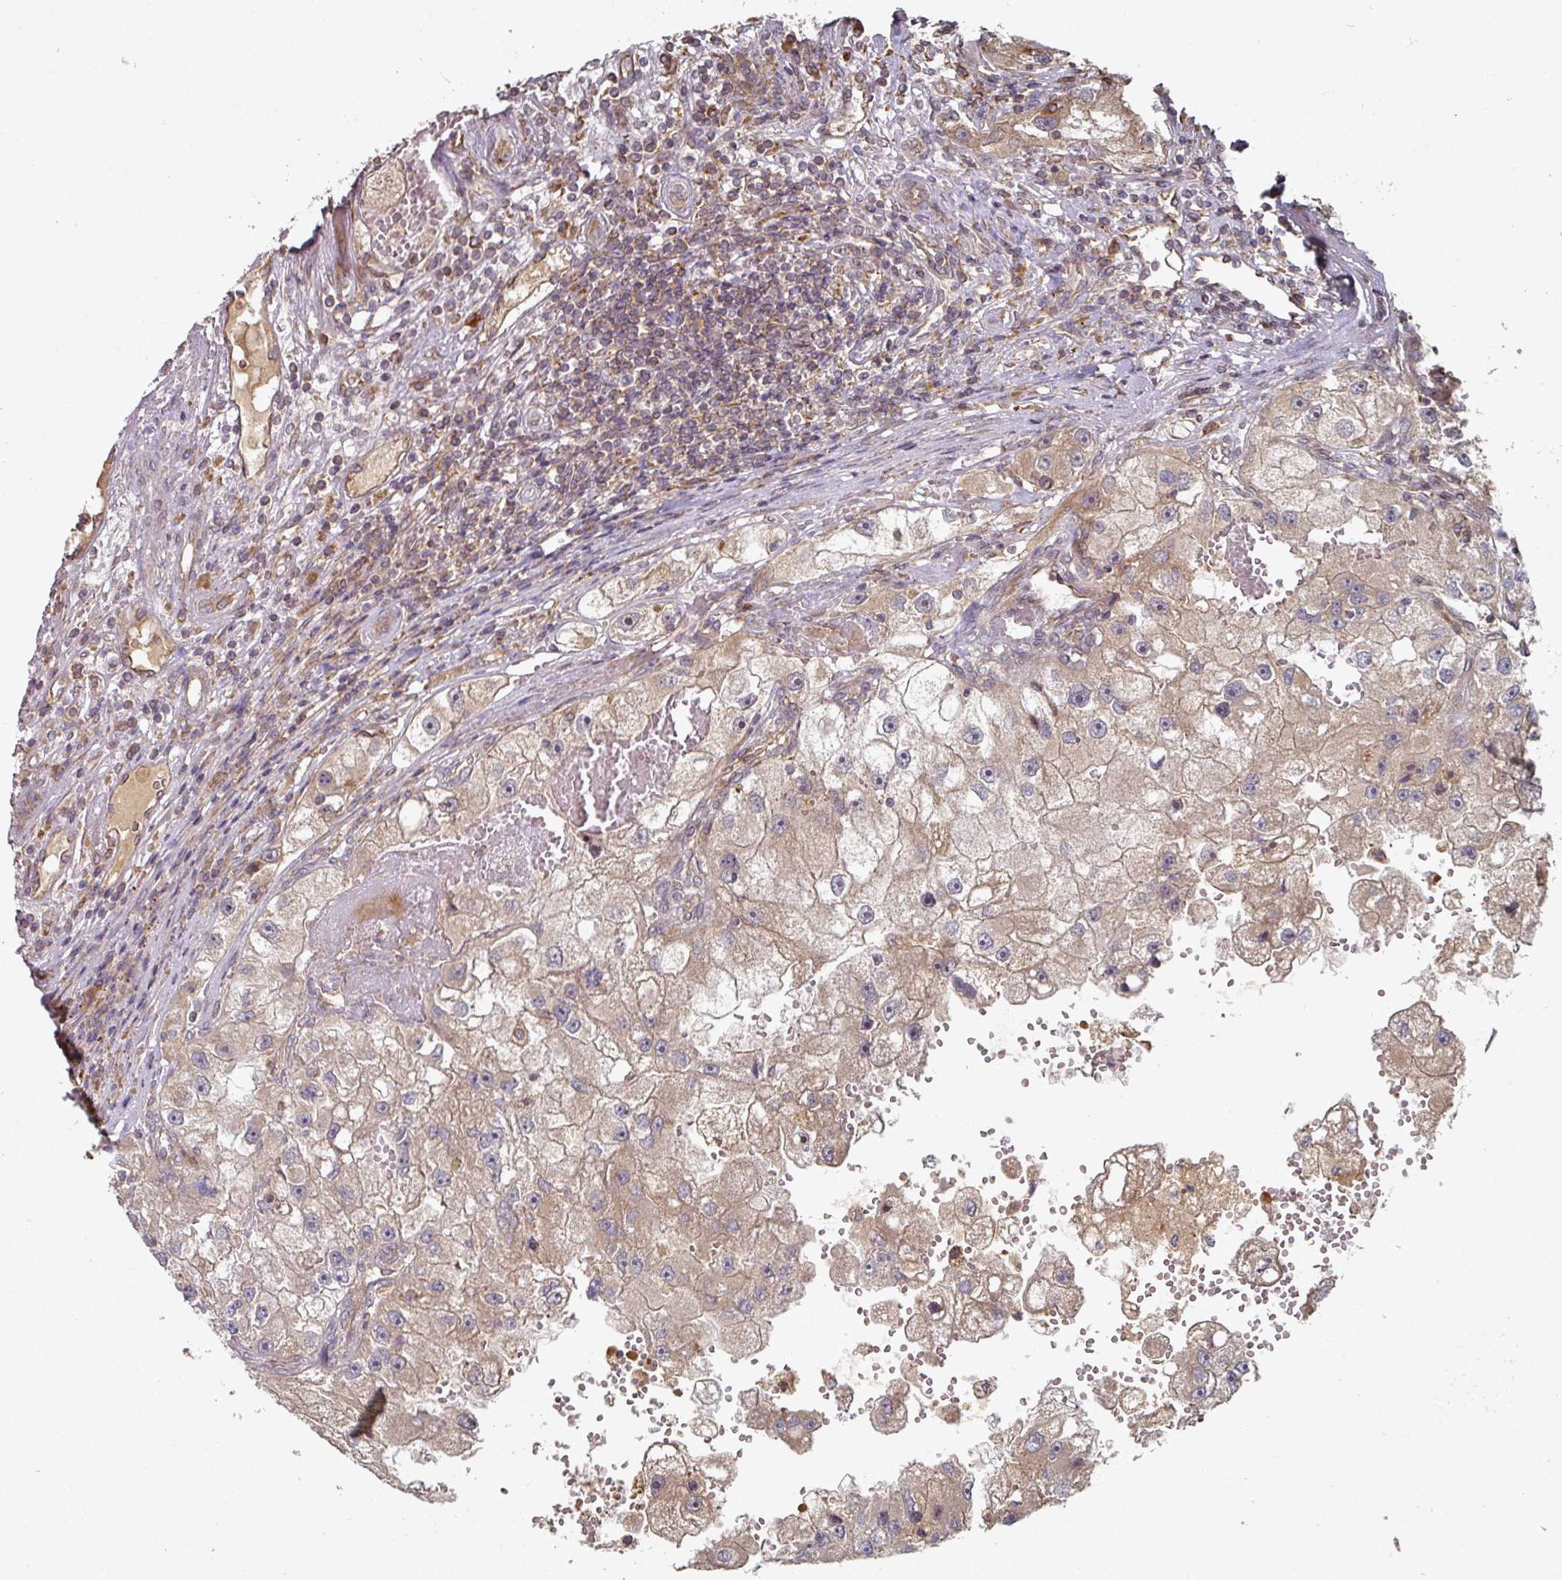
{"staining": {"intensity": "moderate", "quantity": ">75%", "location": "cytoplasmic/membranous"}, "tissue": "renal cancer", "cell_type": "Tumor cells", "image_type": "cancer", "snomed": [{"axis": "morphology", "description": "Adenocarcinoma, NOS"}, {"axis": "topography", "description": "Kidney"}], "caption": "This image demonstrates immunohistochemistry (IHC) staining of renal cancer, with medium moderate cytoplasmic/membranous positivity in about >75% of tumor cells.", "gene": "CEP95", "patient": {"sex": "male", "age": 63}}